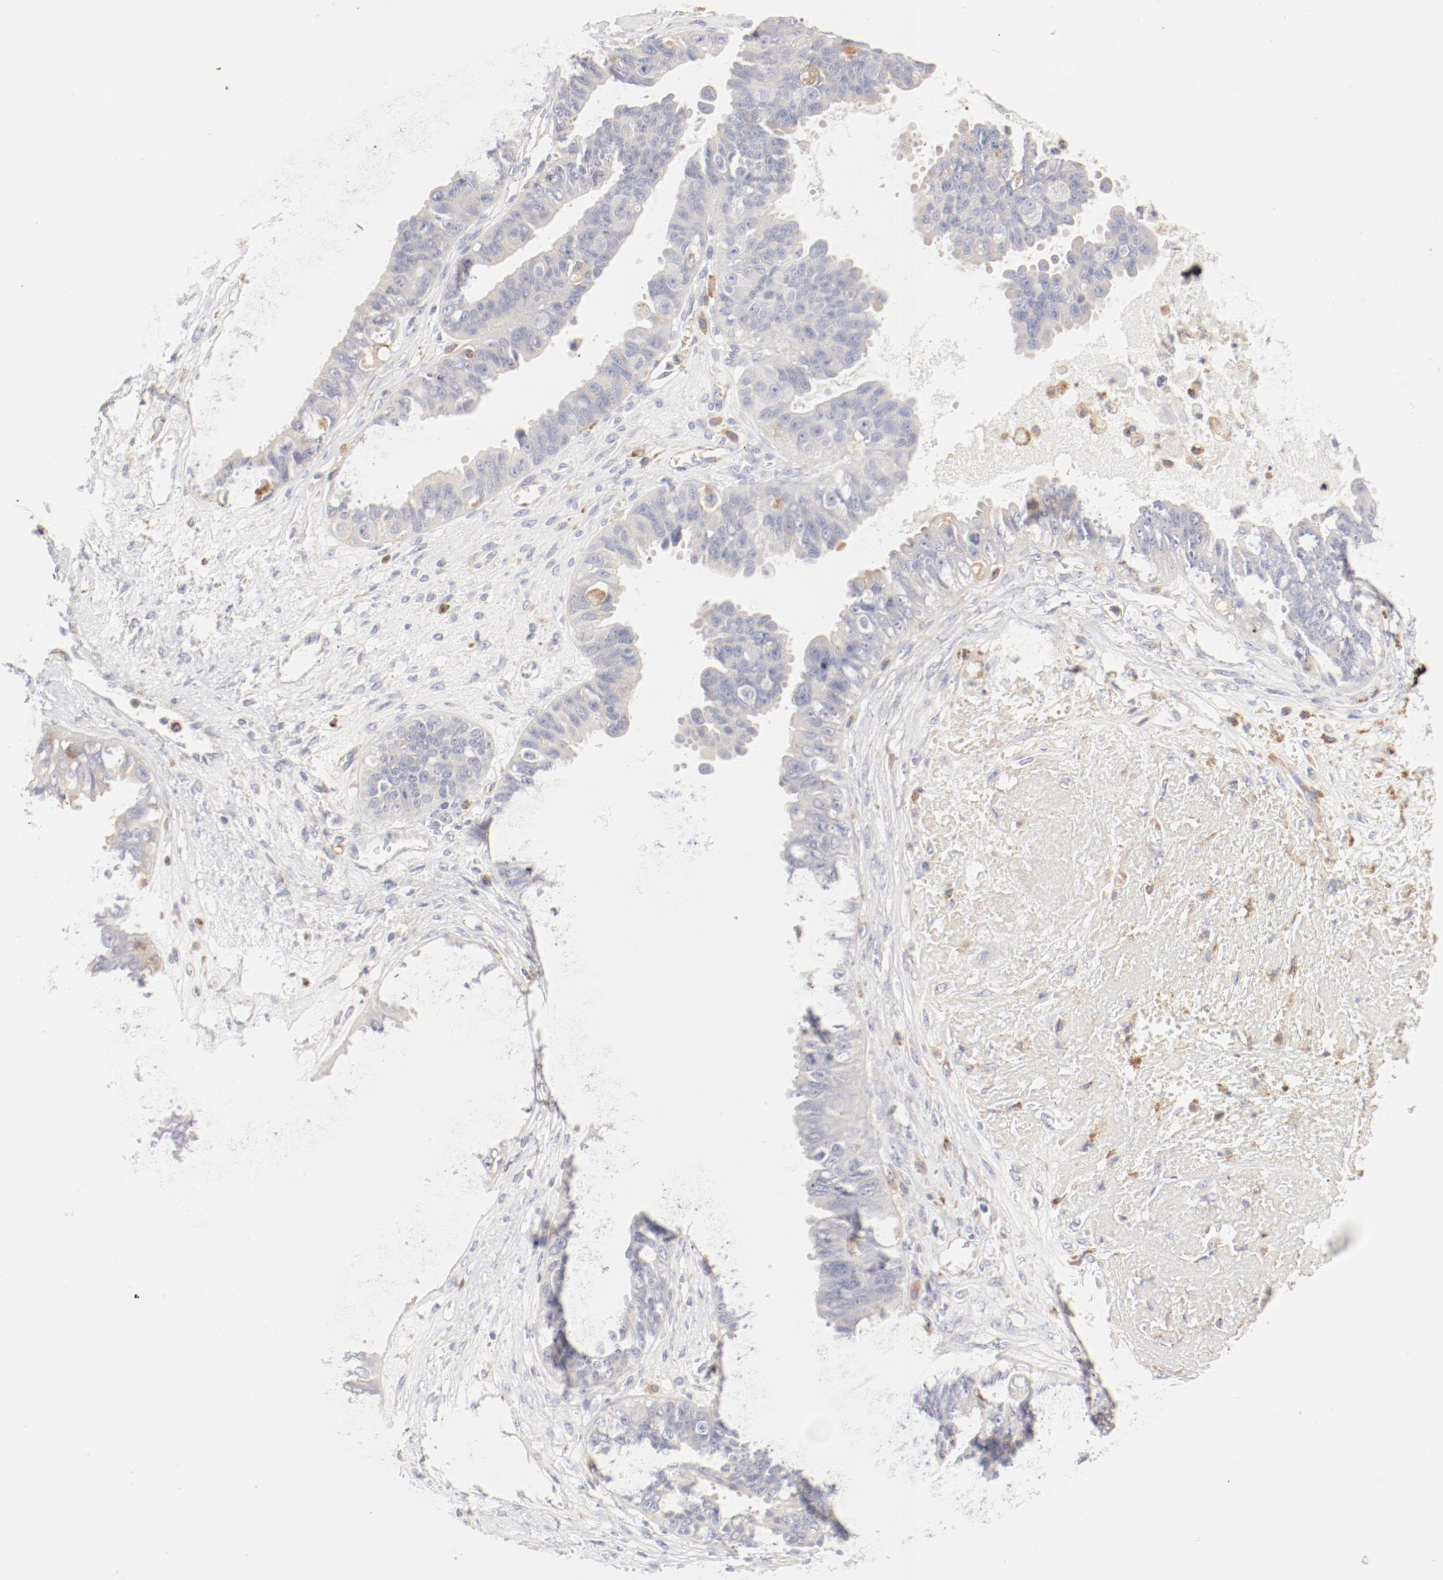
{"staining": {"intensity": "negative", "quantity": "none", "location": "none"}, "tissue": "ovarian cancer", "cell_type": "Tumor cells", "image_type": "cancer", "snomed": [{"axis": "morphology", "description": "Carcinoma, endometroid"}, {"axis": "topography", "description": "Ovary"}], "caption": "DAB (3,3'-diaminobenzidine) immunohistochemical staining of ovarian cancer (endometroid carcinoma) exhibits no significant staining in tumor cells.", "gene": "CTSH", "patient": {"sex": "female", "age": 85}}